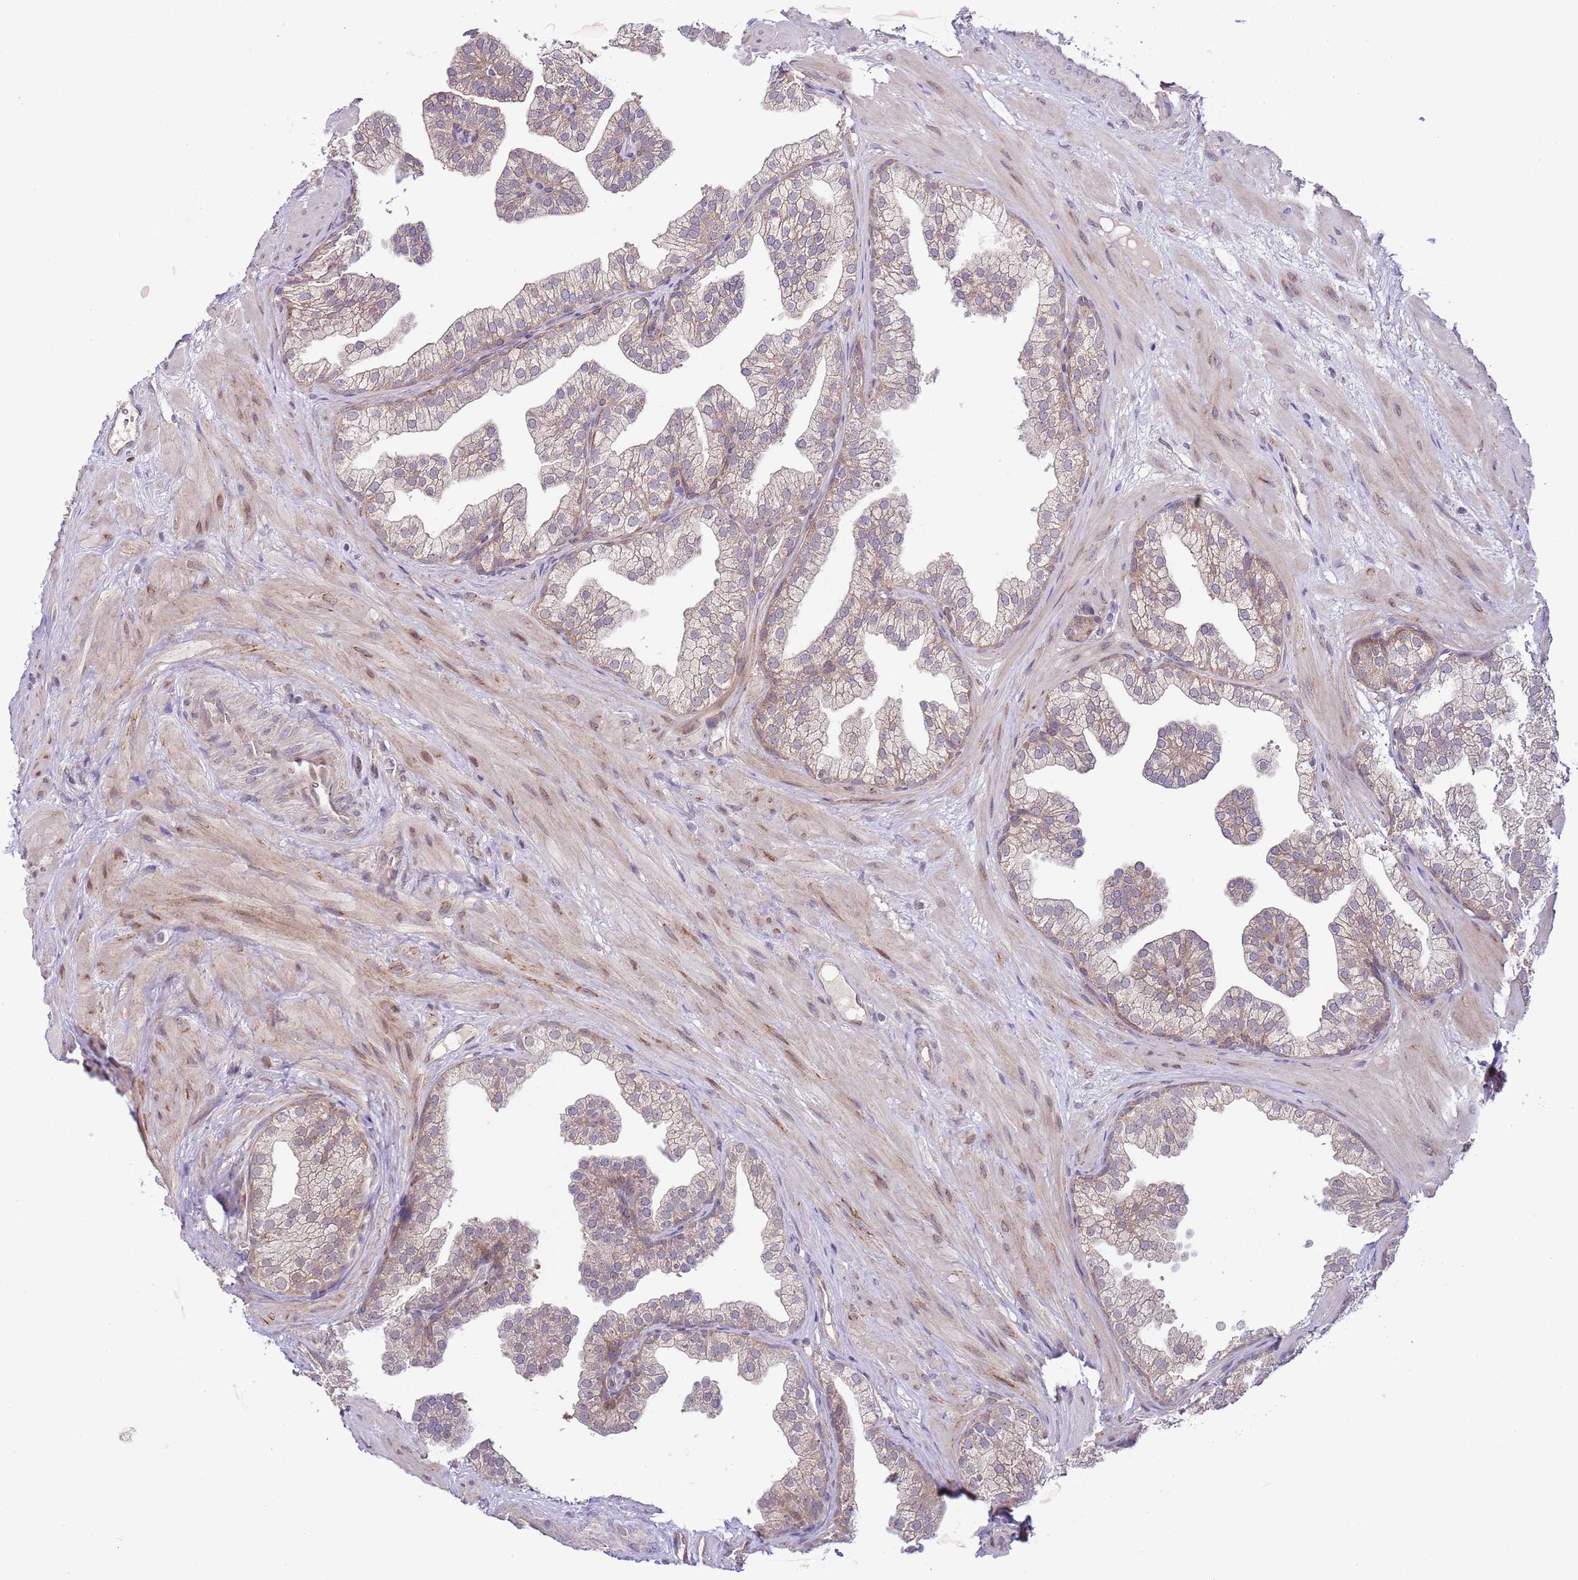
{"staining": {"intensity": "moderate", "quantity": "<25%", "location": "cytoplasmic/membranous"}, "tissue": "prostate", "cell_type": "Glandular cells", "image_type": "normal", "snomed": [{"axis": "morphology", "description": "Normal tissue, NOS"}, {"axis": "topography", "description": "Prostate"}], "caption": "Brown immunohistochemical staining in benign prostate displays moderate cytoplasmic/membranous positivity in approximately <25% of glandular cells.", "gene": "CHD1", "patient": {"sex": "male", "age": 37}}